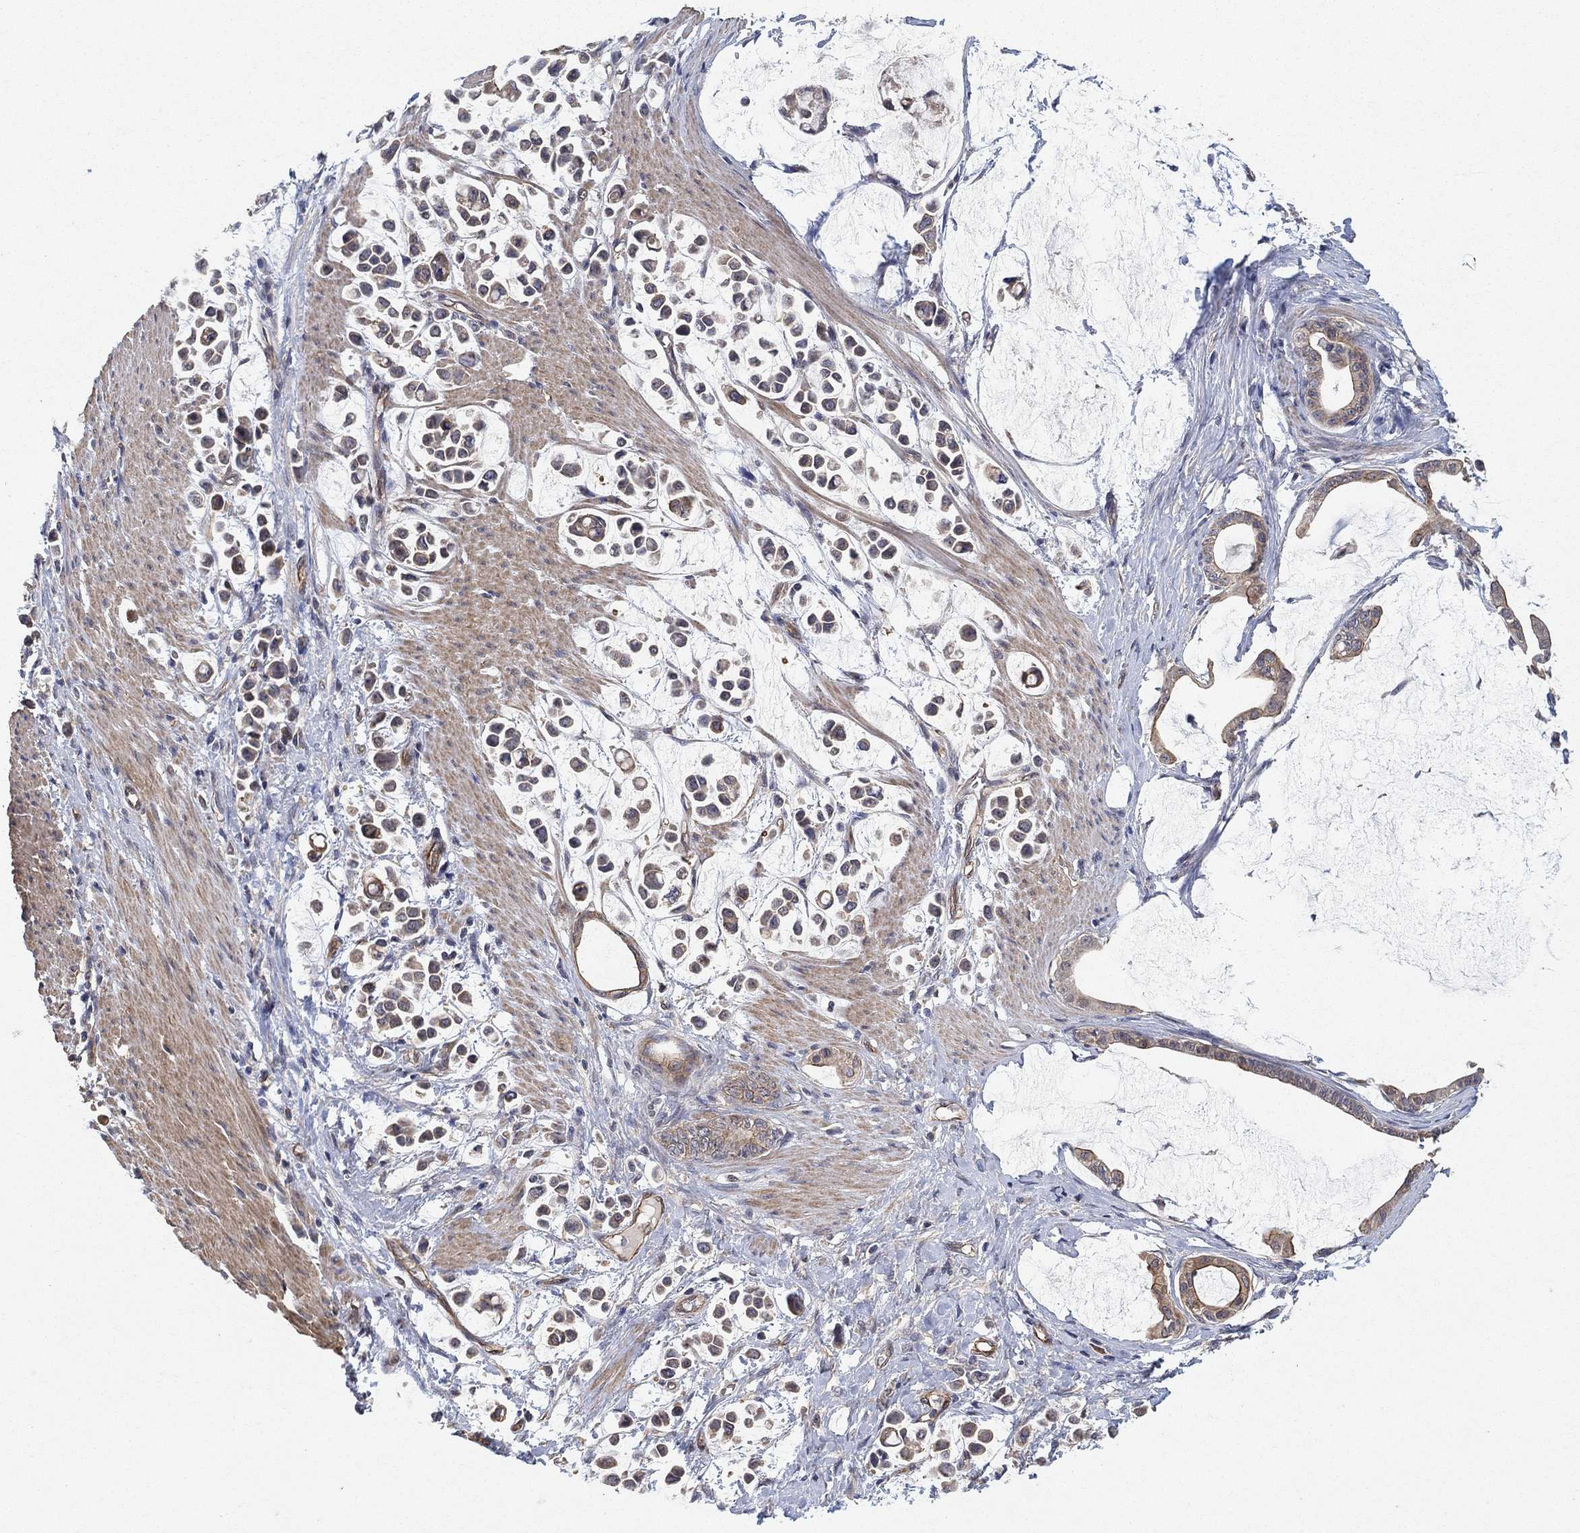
{"staining": {"intensity": "weak", "quantity": "<25%", "location": "cytoplasmic/membranous"}, "tissue": "stomach cancer", "cell_type": "Tumor cells", "image_type": "cancer", "snomed": [{"axis": "morphology", "description": "Adenocarcinoma, NOS"}, {"axis": "topography", "description": "Stomach"}], "caption": "The IHC image has no significant positivity in tumor cells of stomach cancer tissue. Brightfield microscopy of immunohistochemistry (IHC) stained with DAB (brown) and hematoxylin (blue), captured at high magnification.", "gene": "MCUR1", "patient": {"sex": "male", "age": 82}}